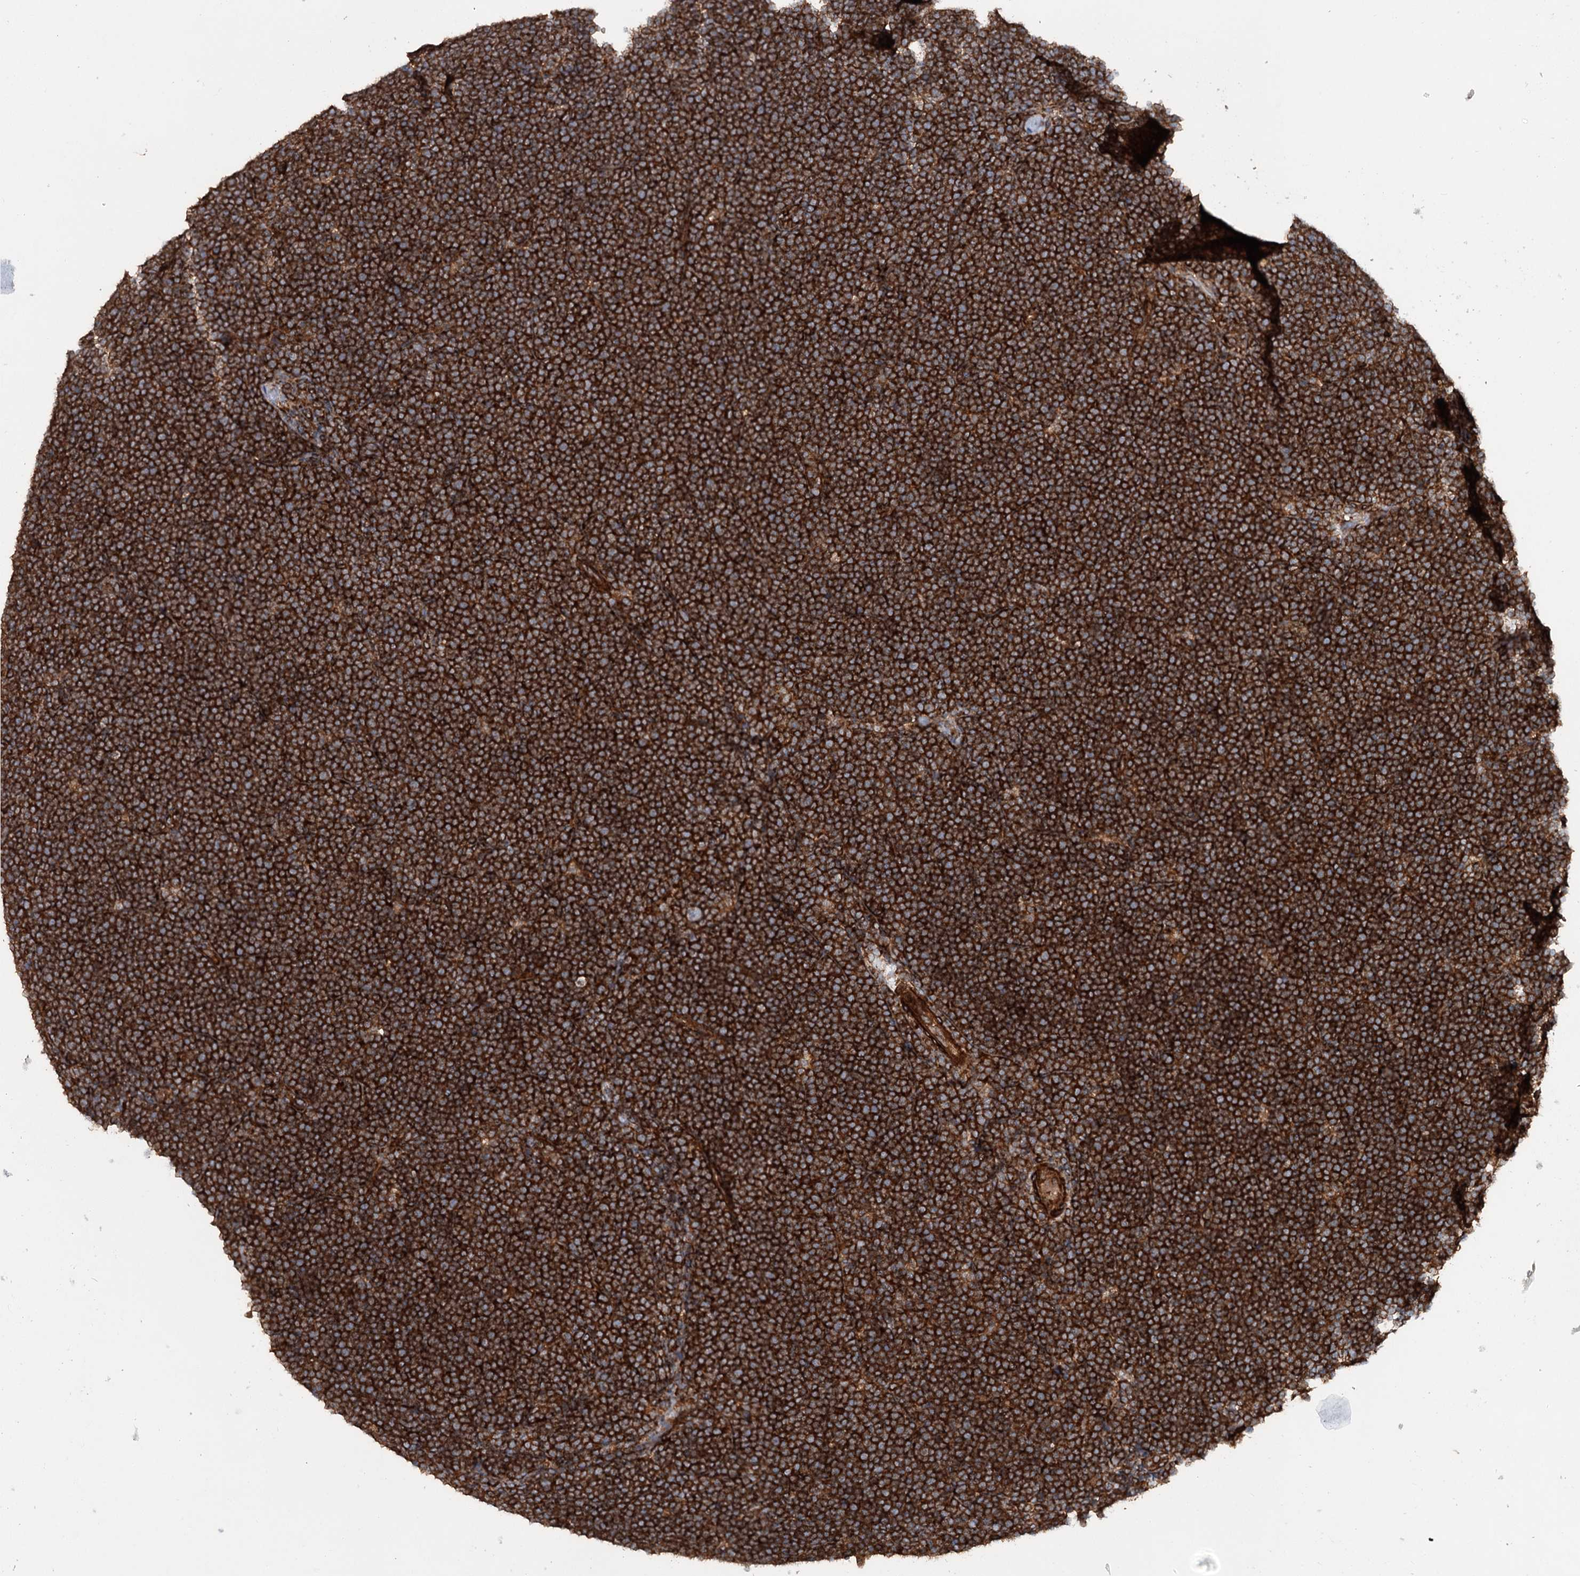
{"staining": {"intensity": "strong", "quantity": ">75%", "location": "cytoplasmic/membranous"}, "tissue": "lymphoma", "cell_type": "Tumor cells", "image_type": "cancer", "snomed": [{"axis": "morphology", "description": "Malignant lymphoma, non-Hodgkin's type, High grade"}, {"axis": "topography", "description": "Lymph node"}], "caption": "A histopathology image of malignant lymphoma, non-Hodgkin's type (high-grade) stained for a protein shows strong cytoplasmic/membranous brown staining in tumor cells. (brown staining indicates protein expression, while blue staining denotes nuclei).", "gene": "RNF214", "patient": {"sex": "male", "age": 13}}